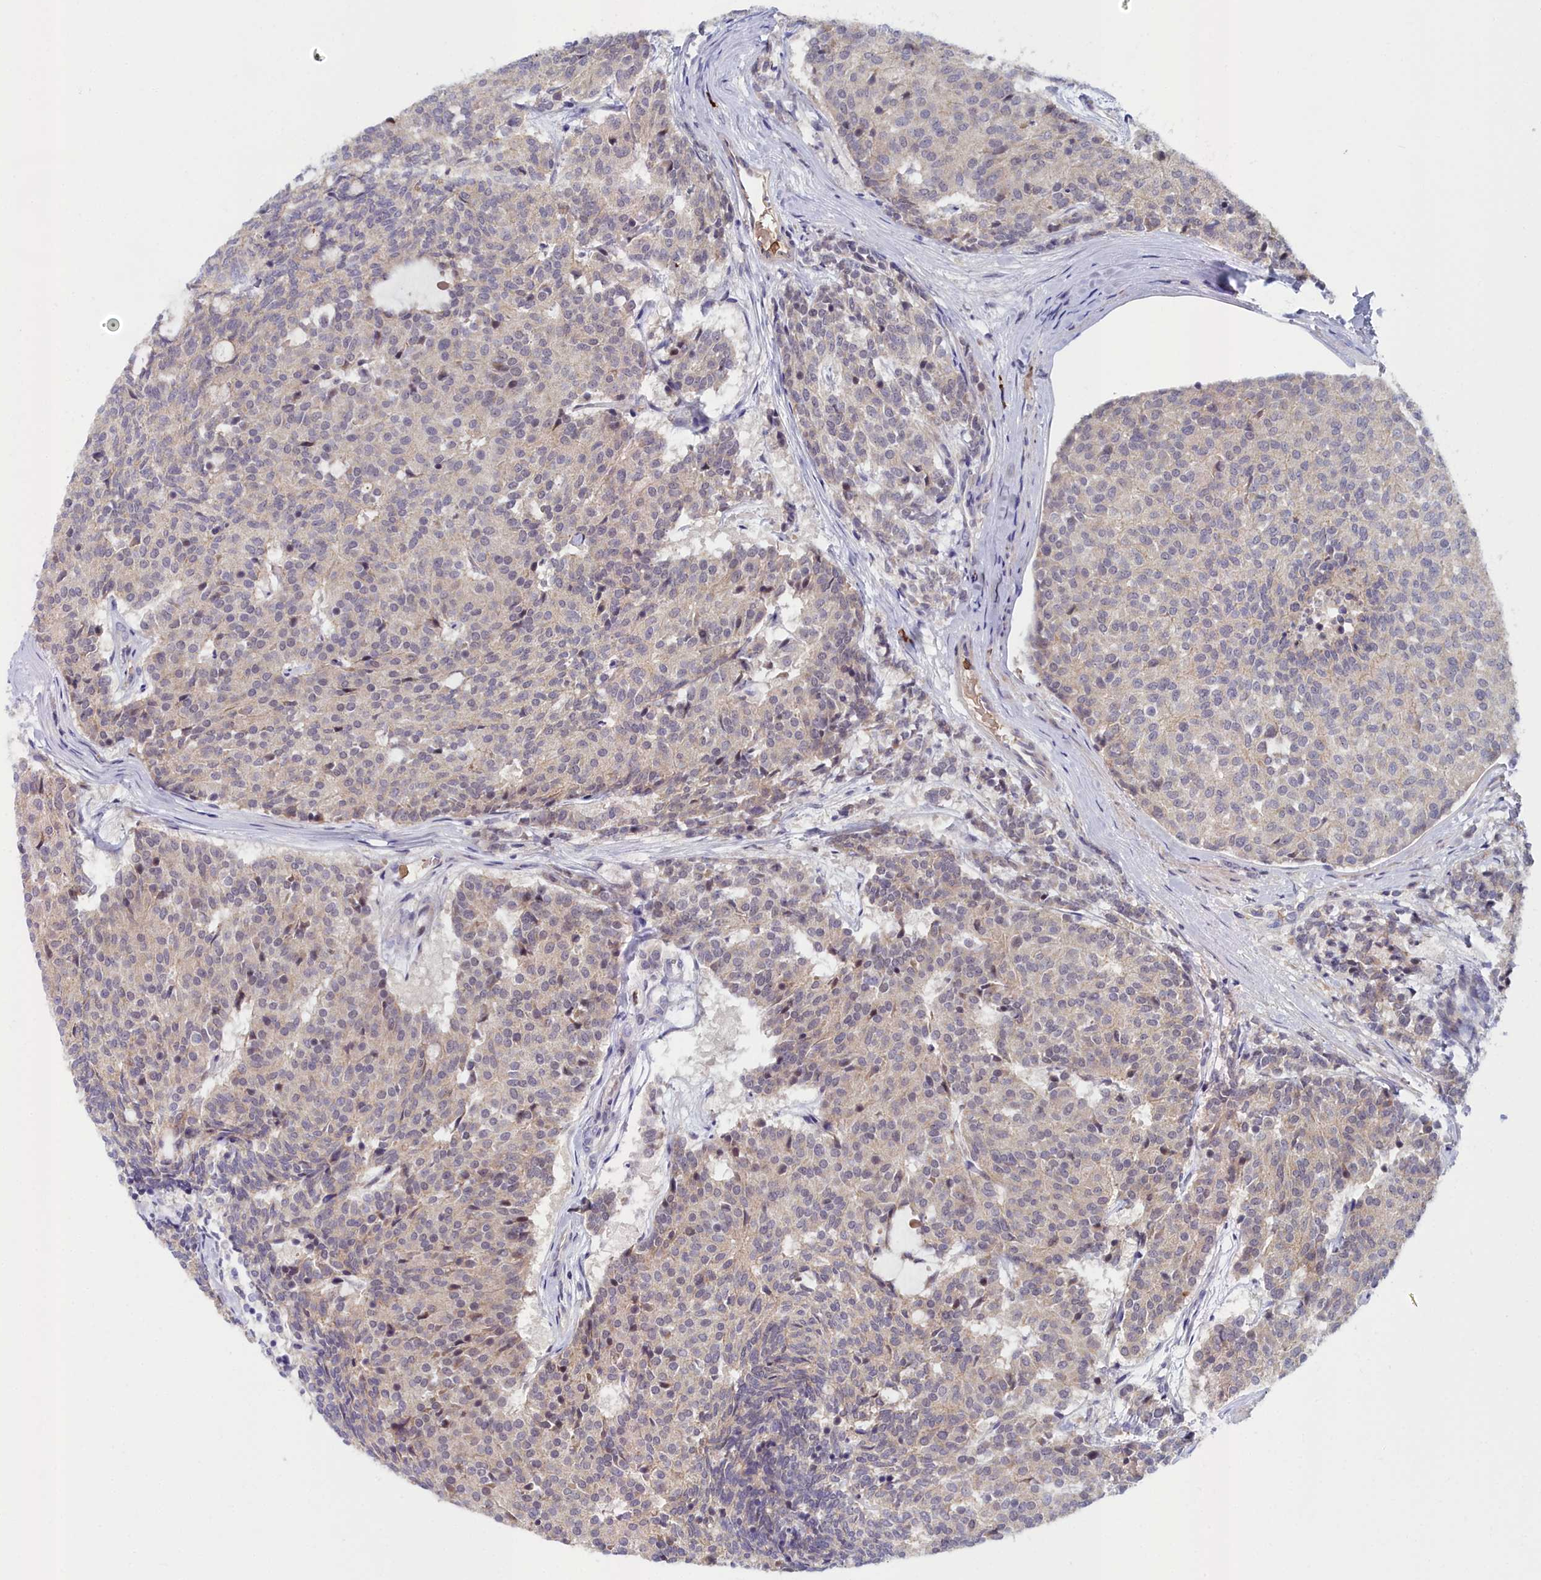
{"staining": {"intensity": "negative", "quantity": "none", "location": "none"}, "tissue": "carcinoid", "cell_type": "Tumor cells", "image_type": "cancer", "snomed": [{"axis": "morphology", "description": "Carcinoid, malignant, NOS"}, {"axis": "topography", "description": "Pancreas"}], "caption": "There is no significant expression in tumor cells of carcinoid.", "gene": "KCTD18", "patient": {"sex": "female", "age": 54}}